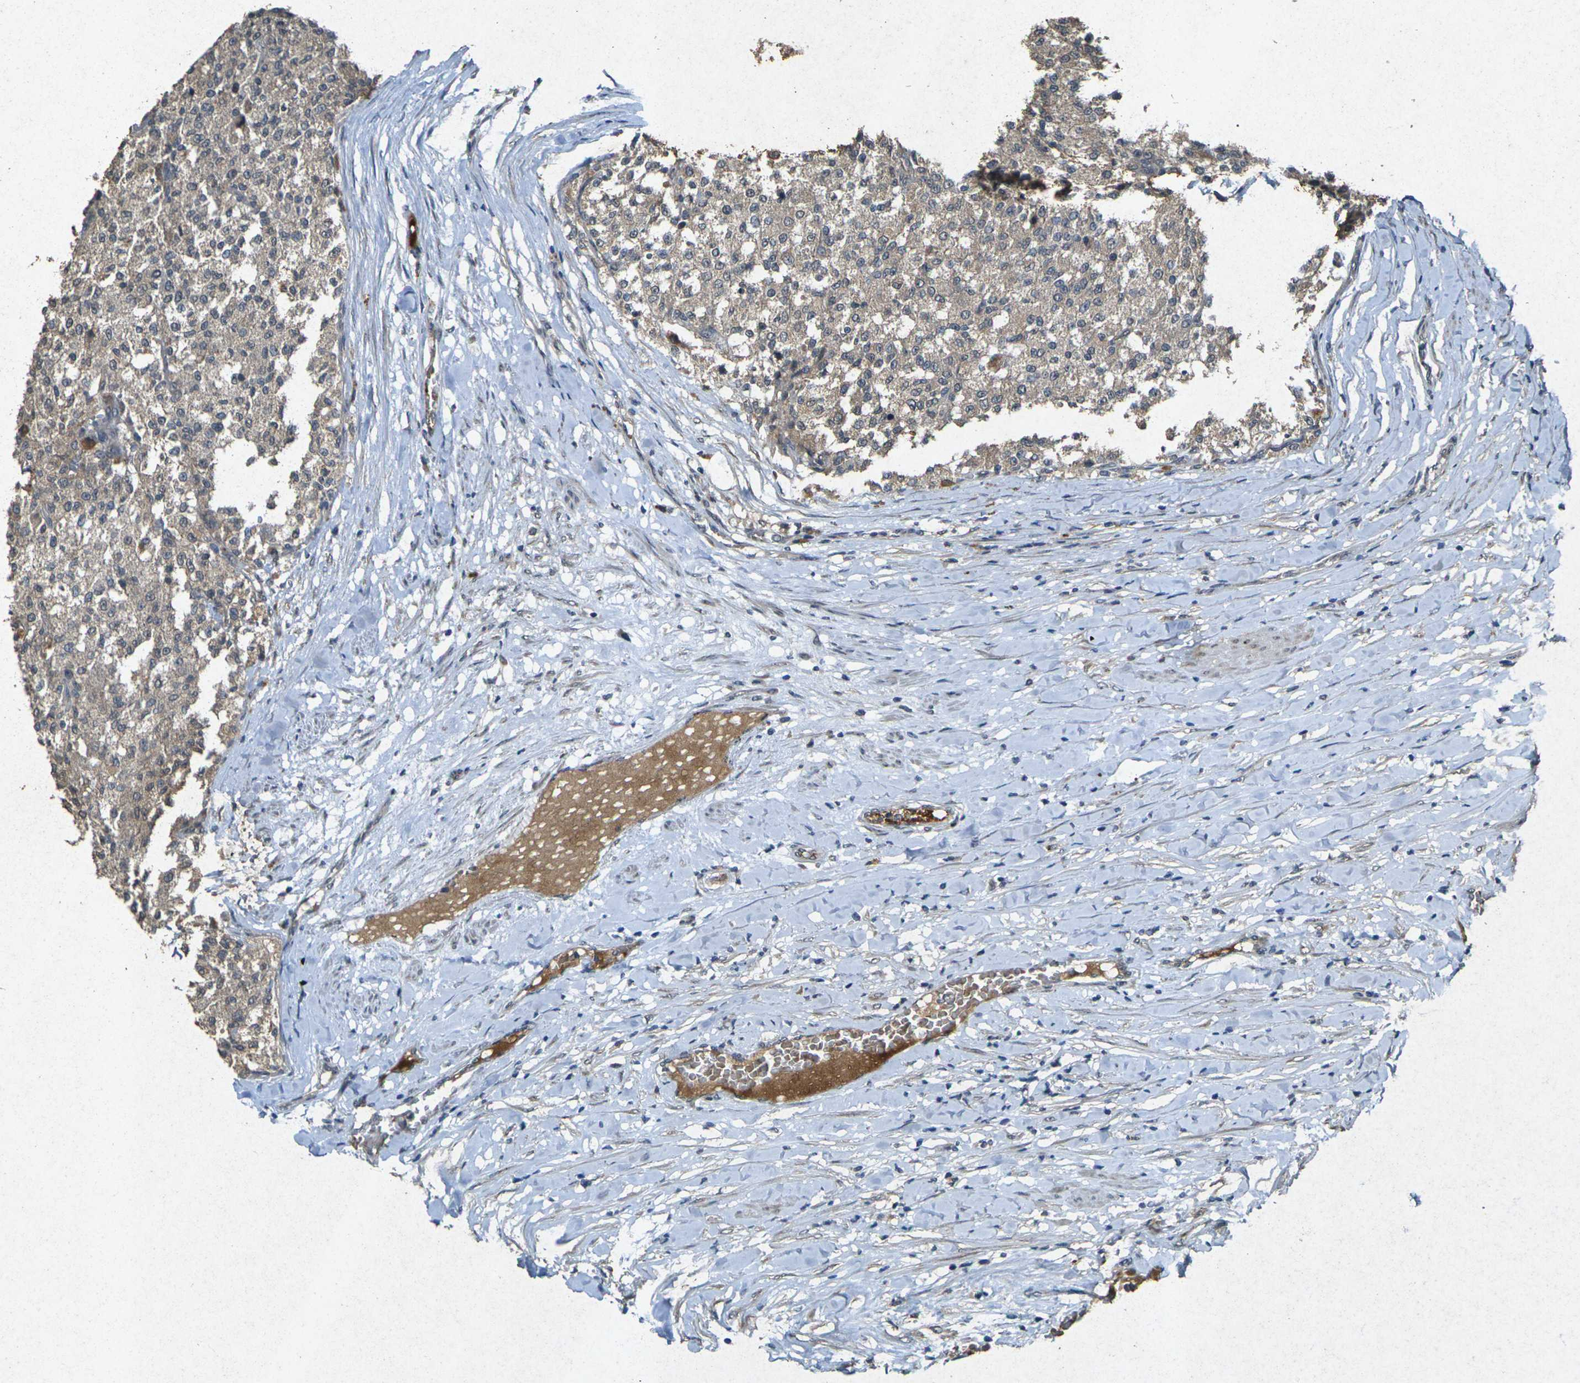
{"staining": {"intensity": "weak", "quantity": ">75%", "location": "cytoplasmic/membranous"}, "tissue": "testis cancer", "cell_type": "Tumor cells", "image_type": "cancer", "snomed": [{"axis": "morphology", "description": "Seminoma, NOS"}, {"axis": "topography", "description": "Testis"}], "caption": "Seminoma (testis) stained for a protein shows weak cytoplasmic/membranous positivity in tumor cells.", "gene": "RGMA", "patient": {"sex": "male", "age": 59}}